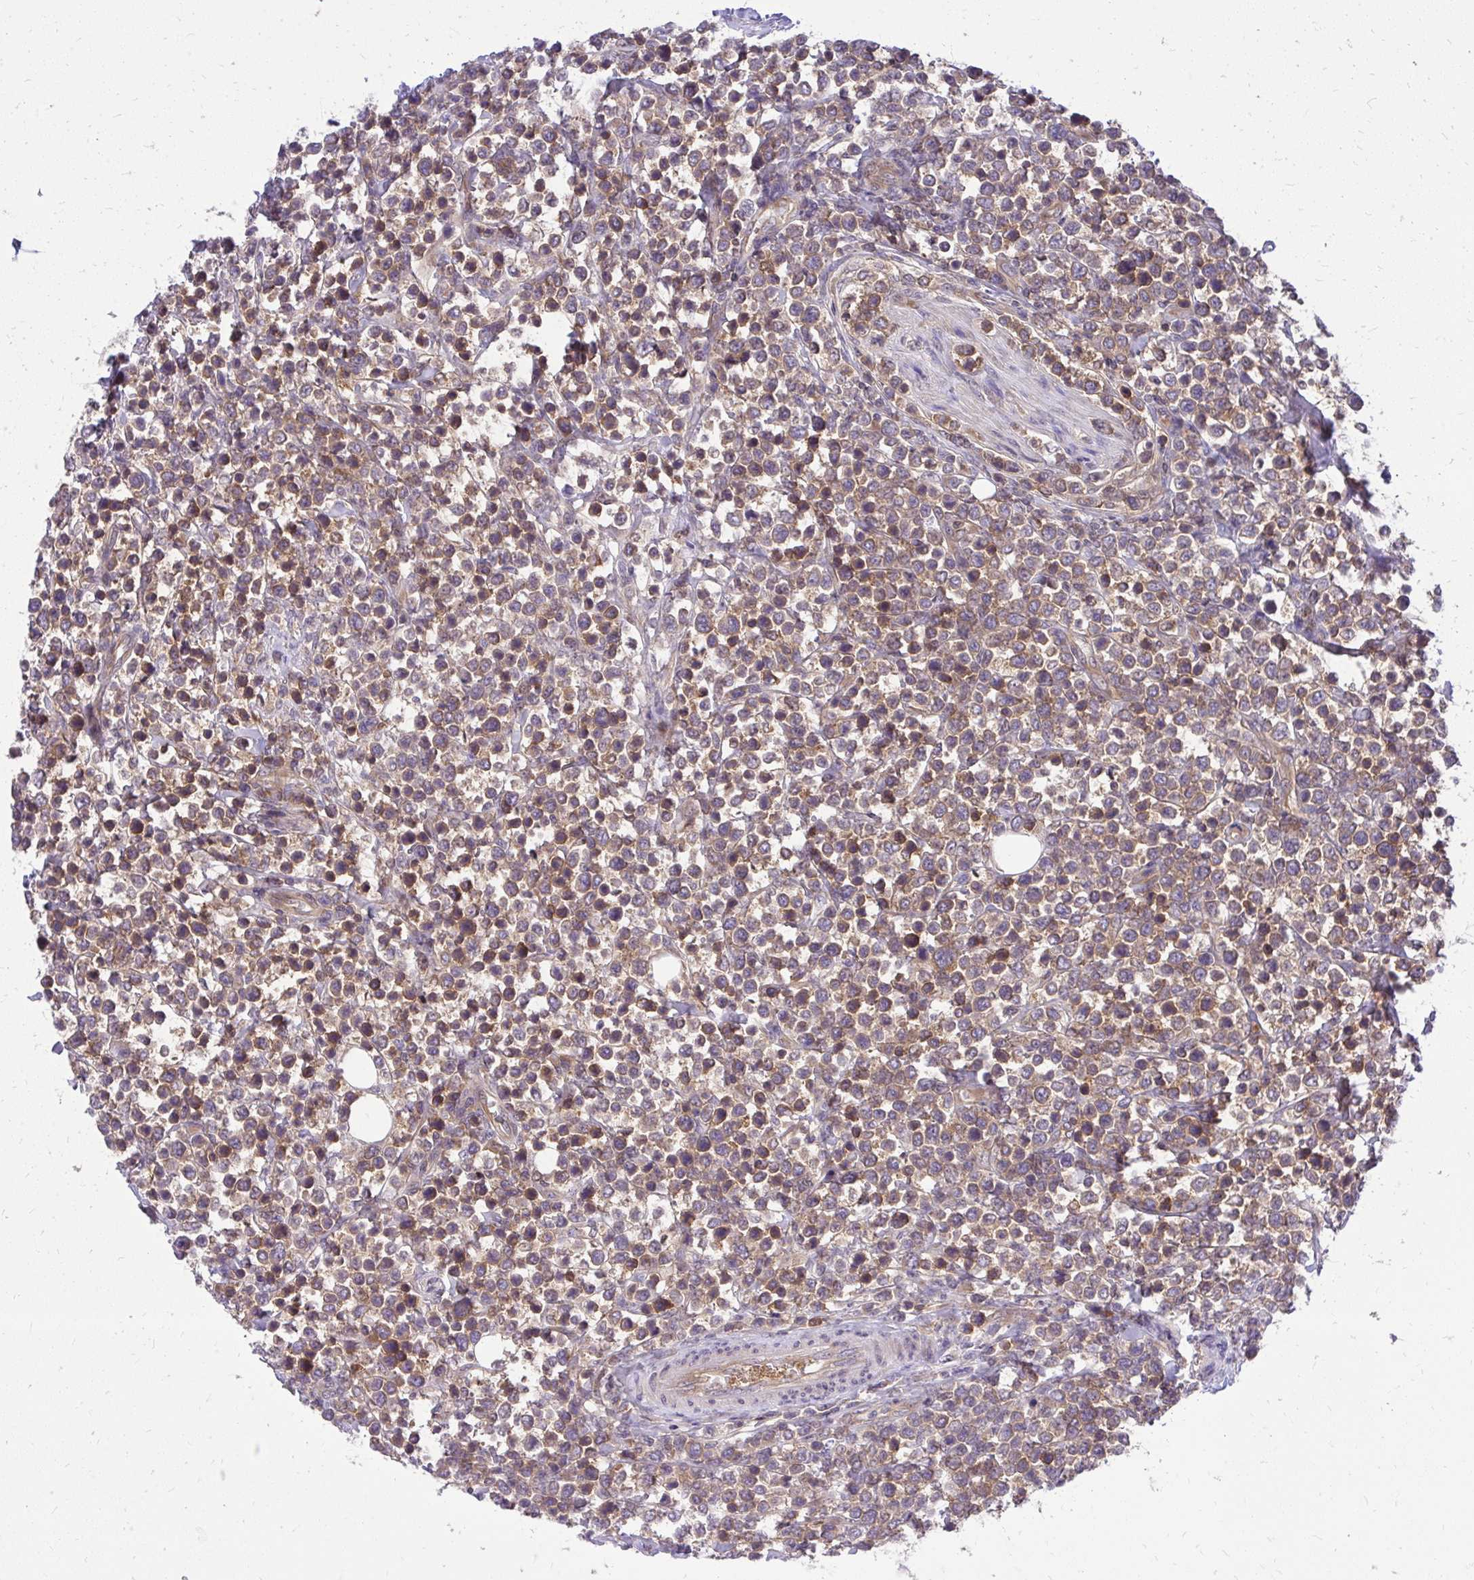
{"staining": {"intensity": "moderate", "quantity": ">75%", "location": "cytoplasmic/membranous"}, "tissue": "lymphoma", "cell_type": "Tumor cells", "image_type": "cancer", "snomed": [{"axis": "morphology", "description": "Malignant lymphoma, non-Hodgkin's type, High grade"}, {"axis": "topography", "description": "Soft tissue"}], "caption": "Immunohistochemistry (DAB) staining of high-grade malignant lymphoma, non-Hodgkin's type shows moderate cytoplasmic/membranous protein positivity in approximately >75% of tumor cells. The staining is performed using DAB (3,3'-diaminobenzidine) brown chromogen to label protein expression. The nuclei are counter-stained blue using hematoxylin.", "gene": "PPP5C", "patient": {"sex": "female", "age": 56}}